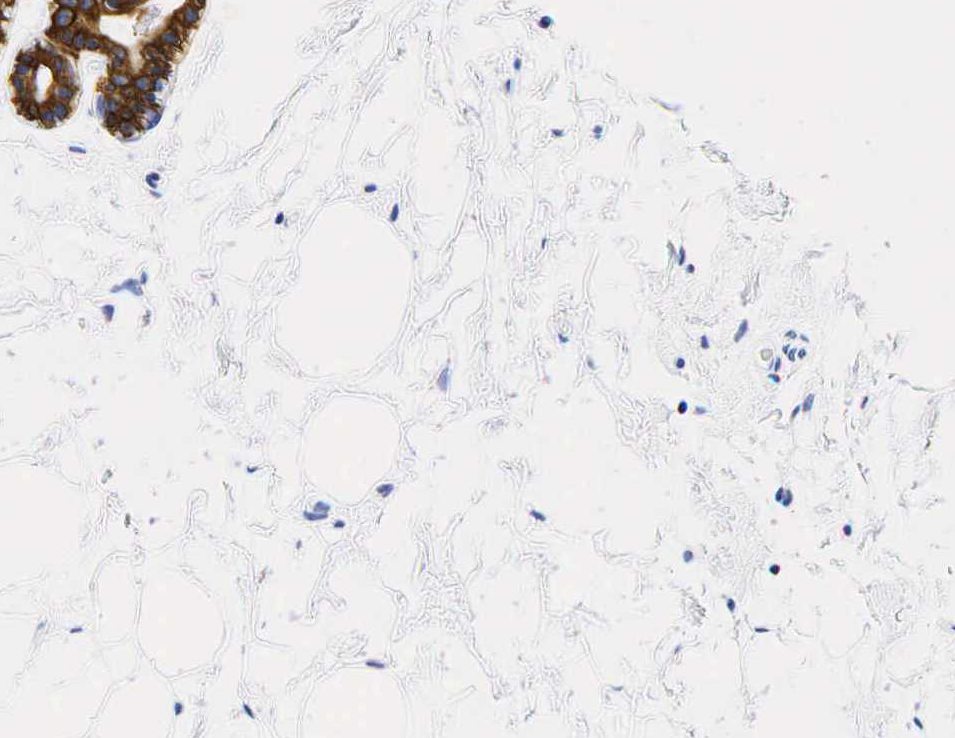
{"staining": {"intensity": "strong", "quantity": ">75%", "location": "cytoplasmic/membranous"}, "tissue": "breast cancer", "cell_type": "Tumor cells", "image_type": "cancer", "snomed": [{"axis": "morphology", "description": "Duct carcinoma"}, {"axis": "topography", "description": "Breast"}], "caption": "Tumor cells demonstrate strong cytoplasmic/membranous expression in approximately >75% of cells in breast invasive ductal carcinoma. The staining was performed using DAB, with brown indicating positive protein expression. Nuclei are stained blue with hematoxylin.", "gene": "KRT19", "patient": {"sex": "female", "age": 72}}